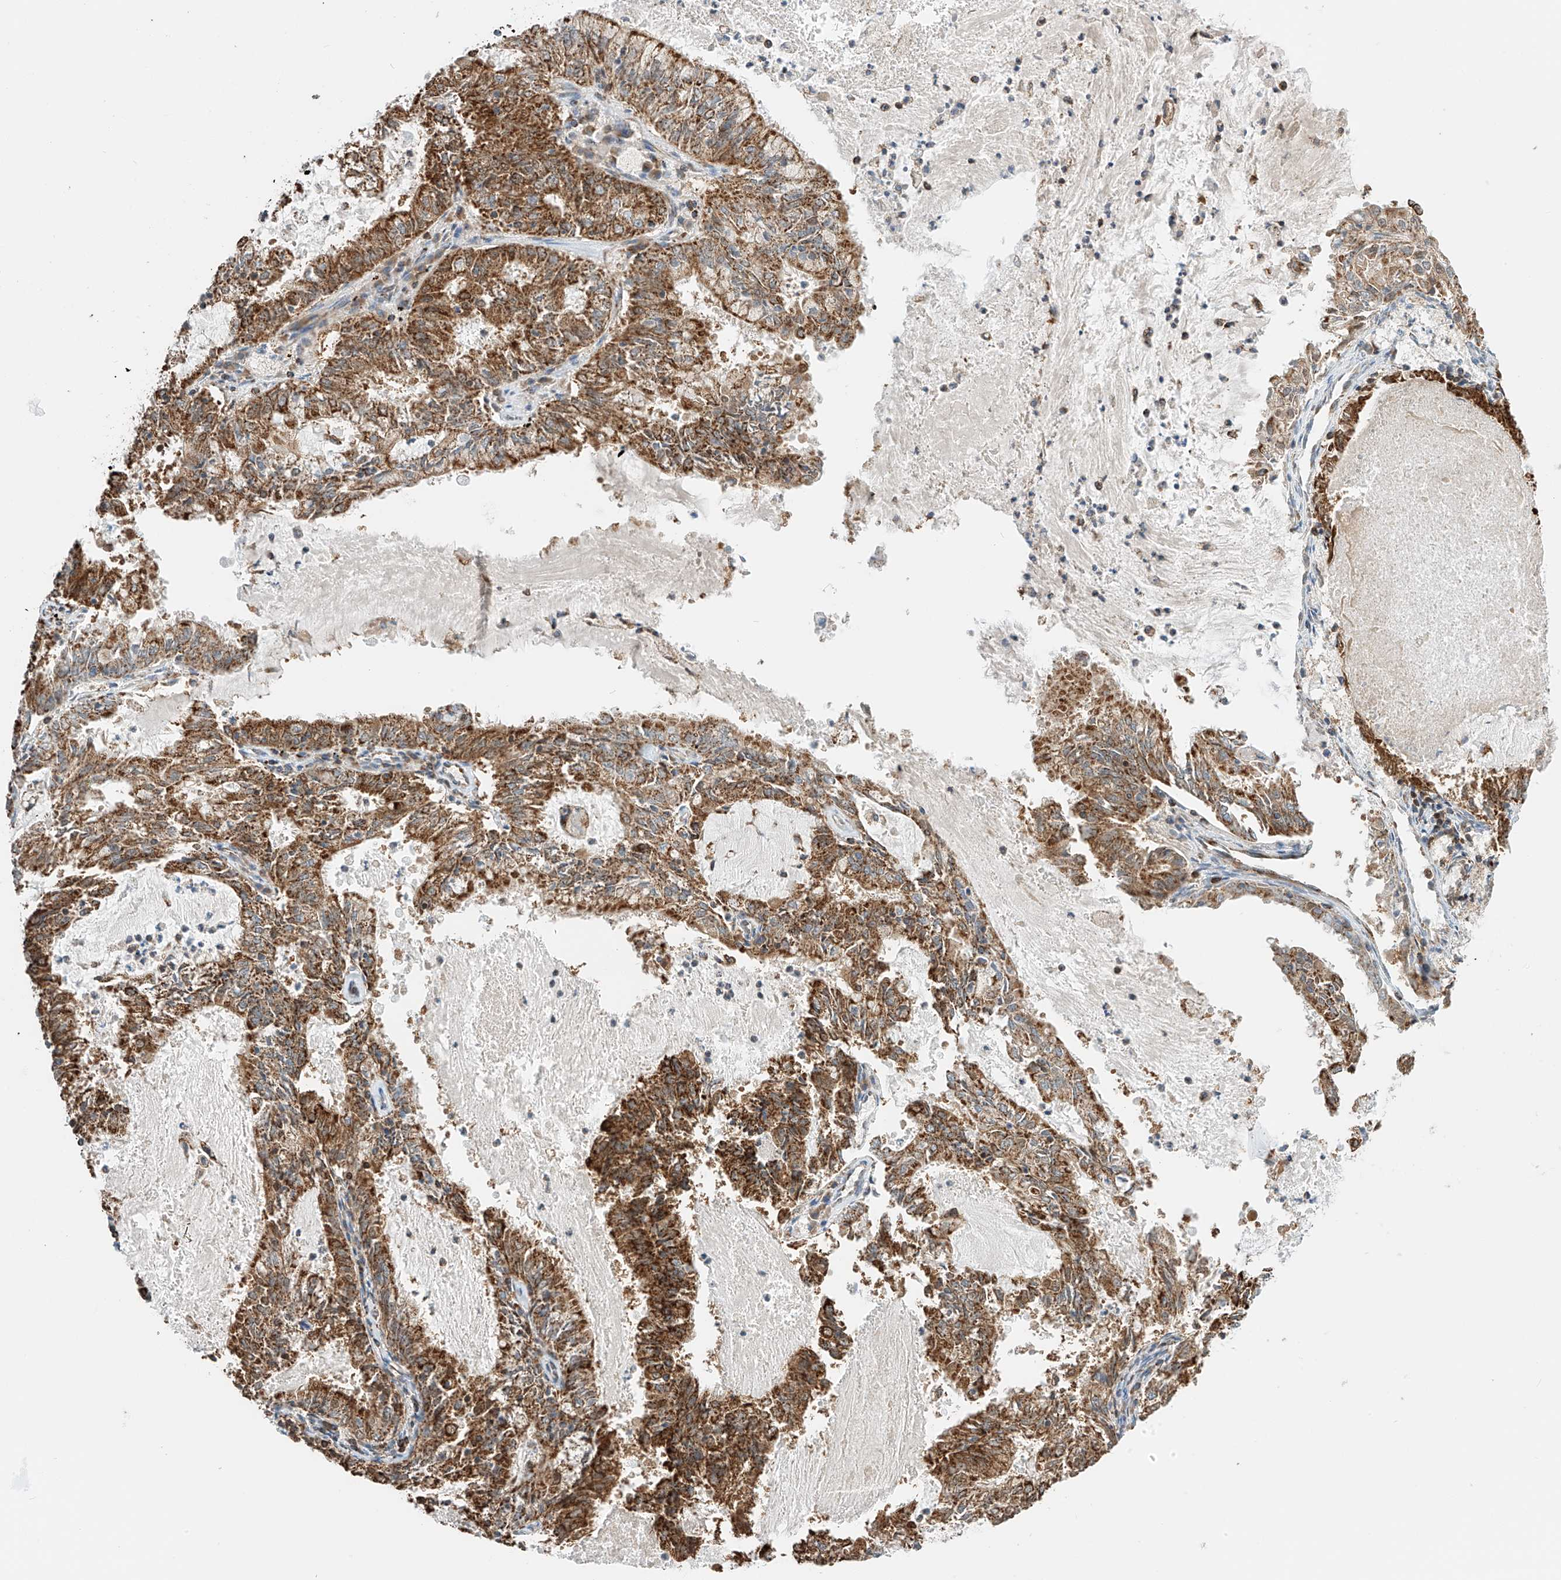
{"staining": {"intensity": "moderate", "quantity": ">75%", "location": "cytoplasmic/membranous"}, "tissue": "endometrial cancer", "cell_type": "Tumor cells", "image_type": "cancer", "snomed": [{"axis": "morphology", "description": "Adenocarcinoma, NOS"}, {"axis": "topography", "description": "Endometrium"}], "caption": "Human endometrial cancer (adenocarcinoma) stained with a brown dye exhibits moderate cytoplasmic/membranous positive positivity in approximately >75% of tumor cells.", "gene": "PPA2", "patient": {"sex": "female", "age": 57}}